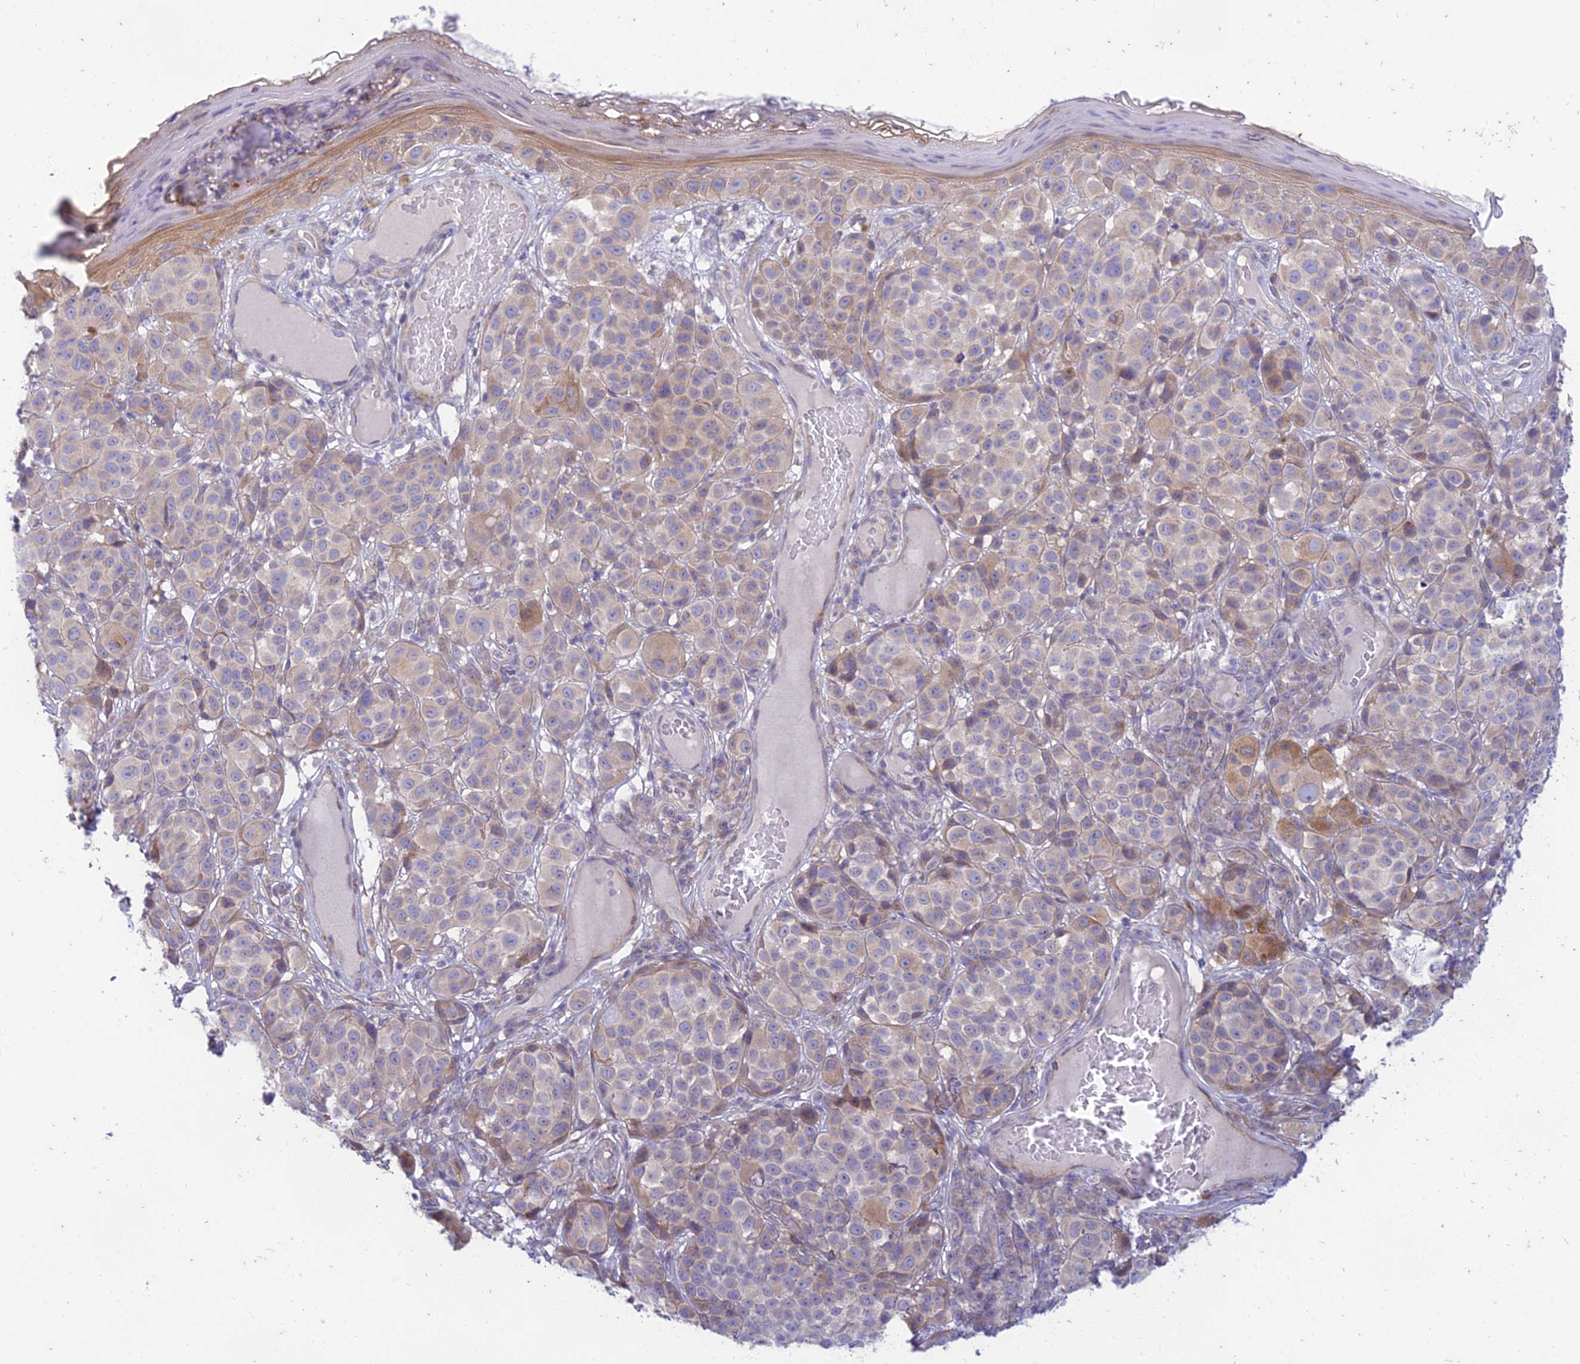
{"staining": {"intensity": "moderate", "quantity": "<25%", "location": "cytoplasmic/membranous"}, "tissue": "melanoma", "cell_type": "Tumor cells", "image_type": "cancer", "snomed": [{"axis": "morphology", "description": "Malignant melanoma, NOS"}, {"axis": "topography", "description": "Skin"}], "caption": "IHC staining of melanoma, which exhibits low levels of moderate cytoplasmic/membranous expression in about <25% of tumor cells indicating moderate cytoplasmic/membranous protein expression. The staining was performed using DAB (3,3'-diaminobenzidine) (brown) for protein detection and nuclei were counterstained in hematoxylin (blue).", "gene": "PTCD2", "patient": {"sex": "male", "age": 38}}